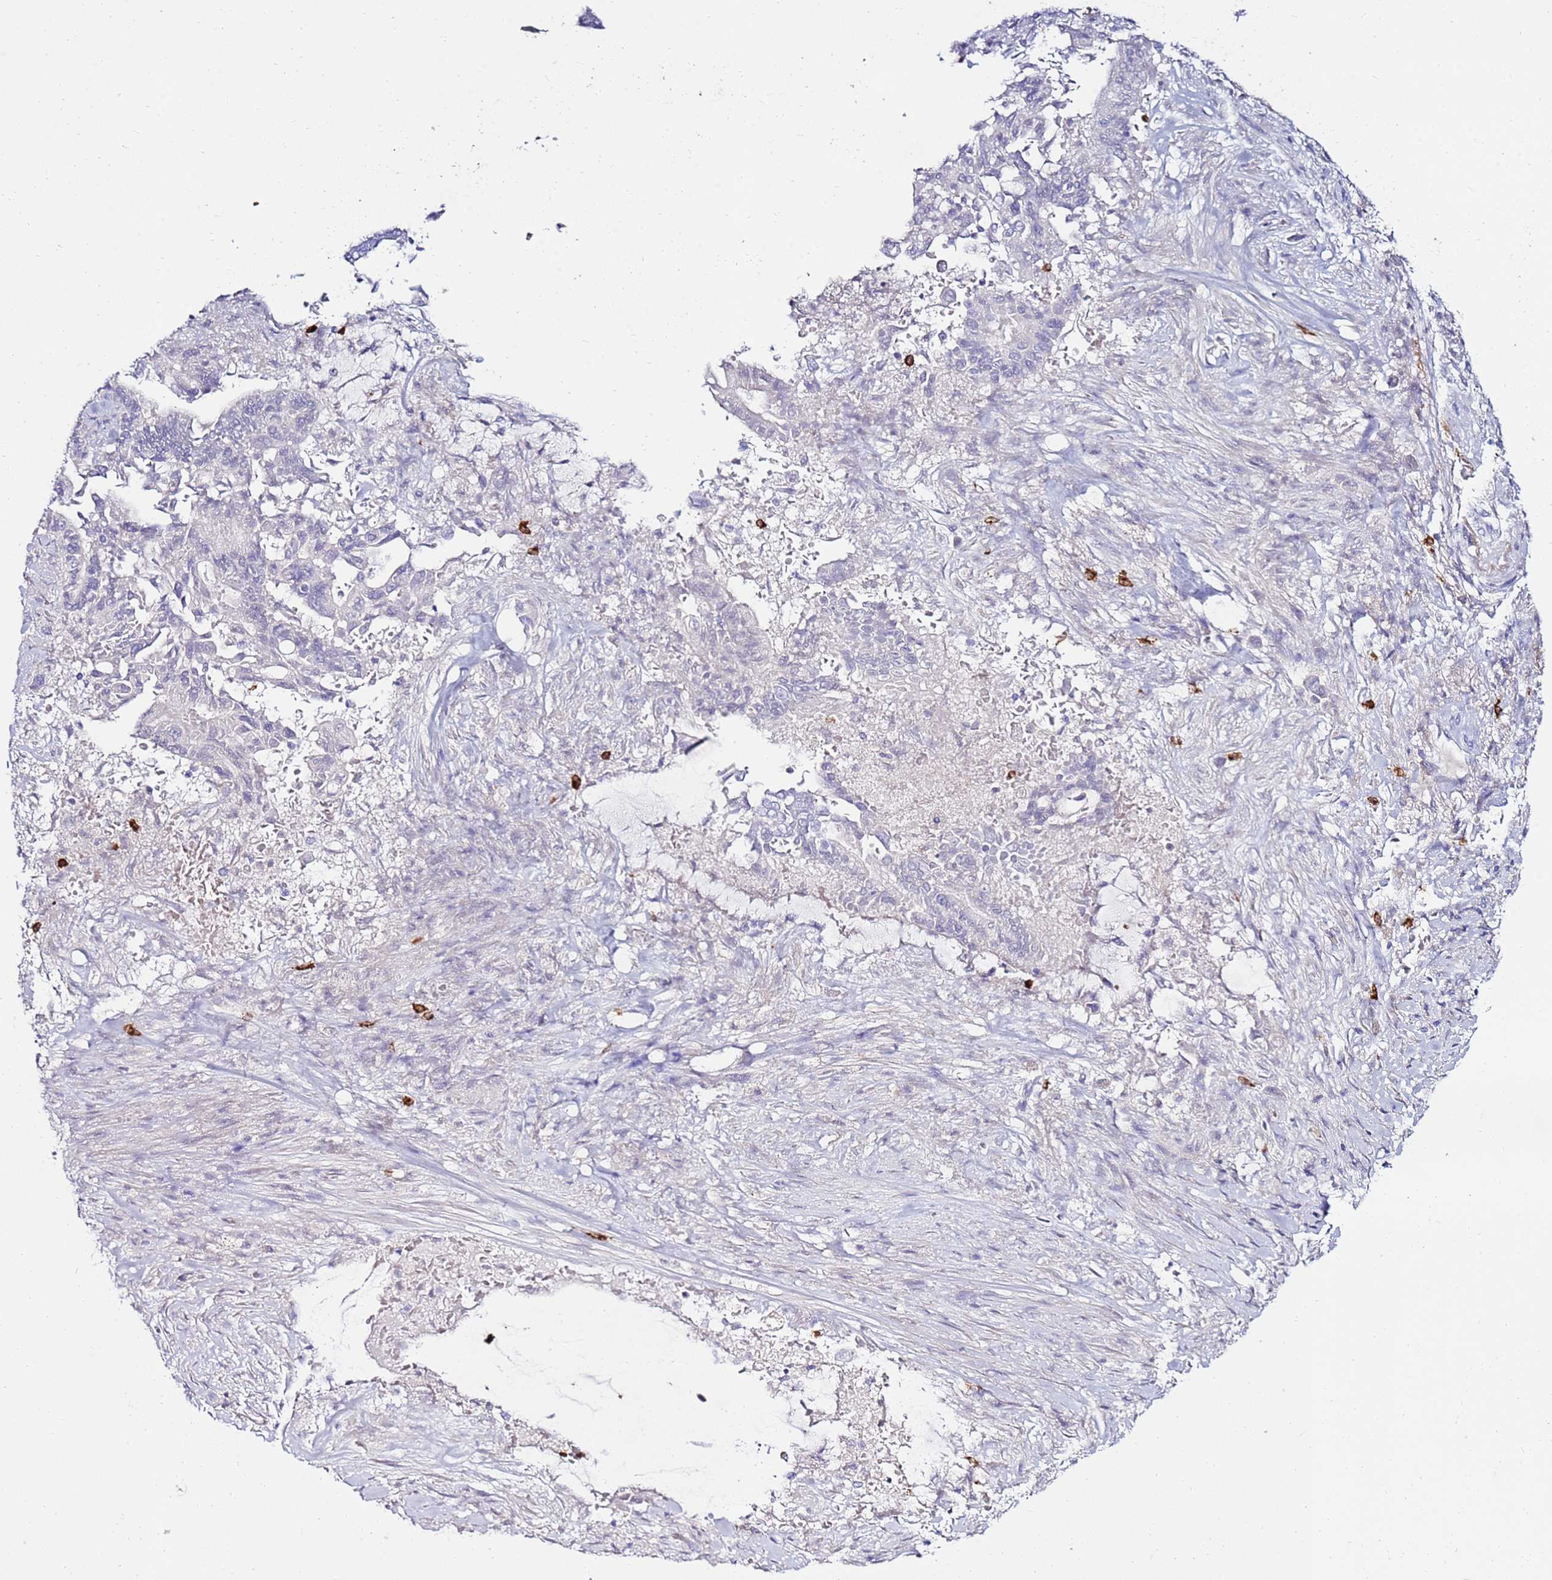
{"staining": {"intensity": "negative", "quantity": "none", "location": "none"}, "tissue": "pancreatic cancer", "cell_type": "Tumor cells", "image_type": "cancer", "snomed": [{"axis": "morphology", "description": "Adenocarcinoma, NOS"}, {"axis": "topography", "description": "Pancreas"}], "caption": "The histopathology image displays no significant expression in tumor cells of pancreatic cancer.", "gene": "EVPLL", "patient": {"sex": "male", "age": 68}}